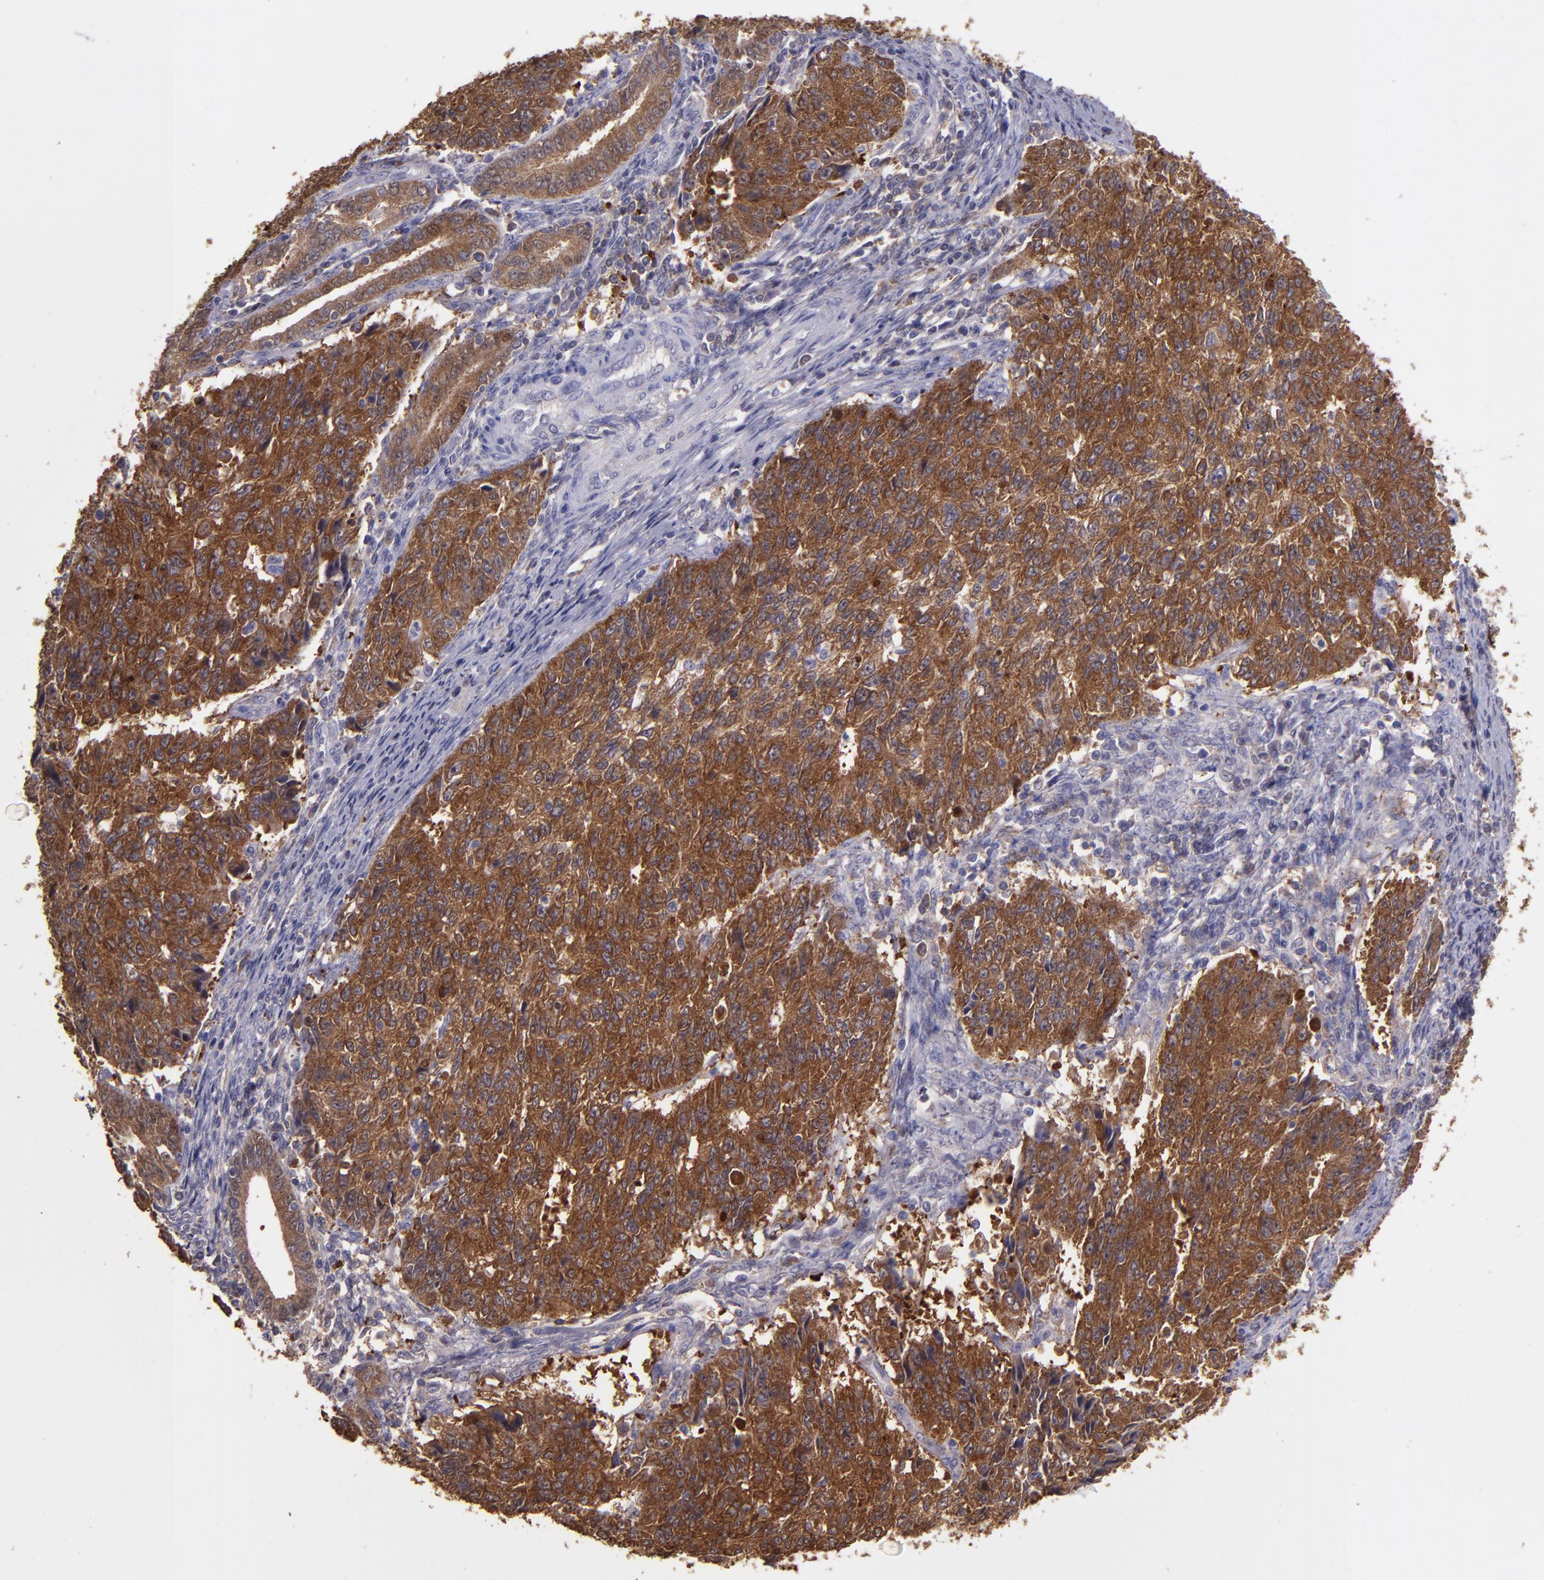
{"staining": {"intensity": "strong", "quantity": ">75%", "location": "cytoplasmic/membranous"}, "tissue": "endometrial cancer", "cell_type": "Tumor cells", "image_type": "cancer", "snomed": [{"axis": "morphology", "description": "Adenocarcinoma, NOS"}, {"axis": "topography", "description": "Endometrium"}], "caption": "A photomicrograph of endometrial adenocarcinoma stained for a protein reveals strong cytoplasmic/membranous brown staining in tumor cells.", "gene": "PAPPA", "patient": {"sex": "female", "age": 42}}